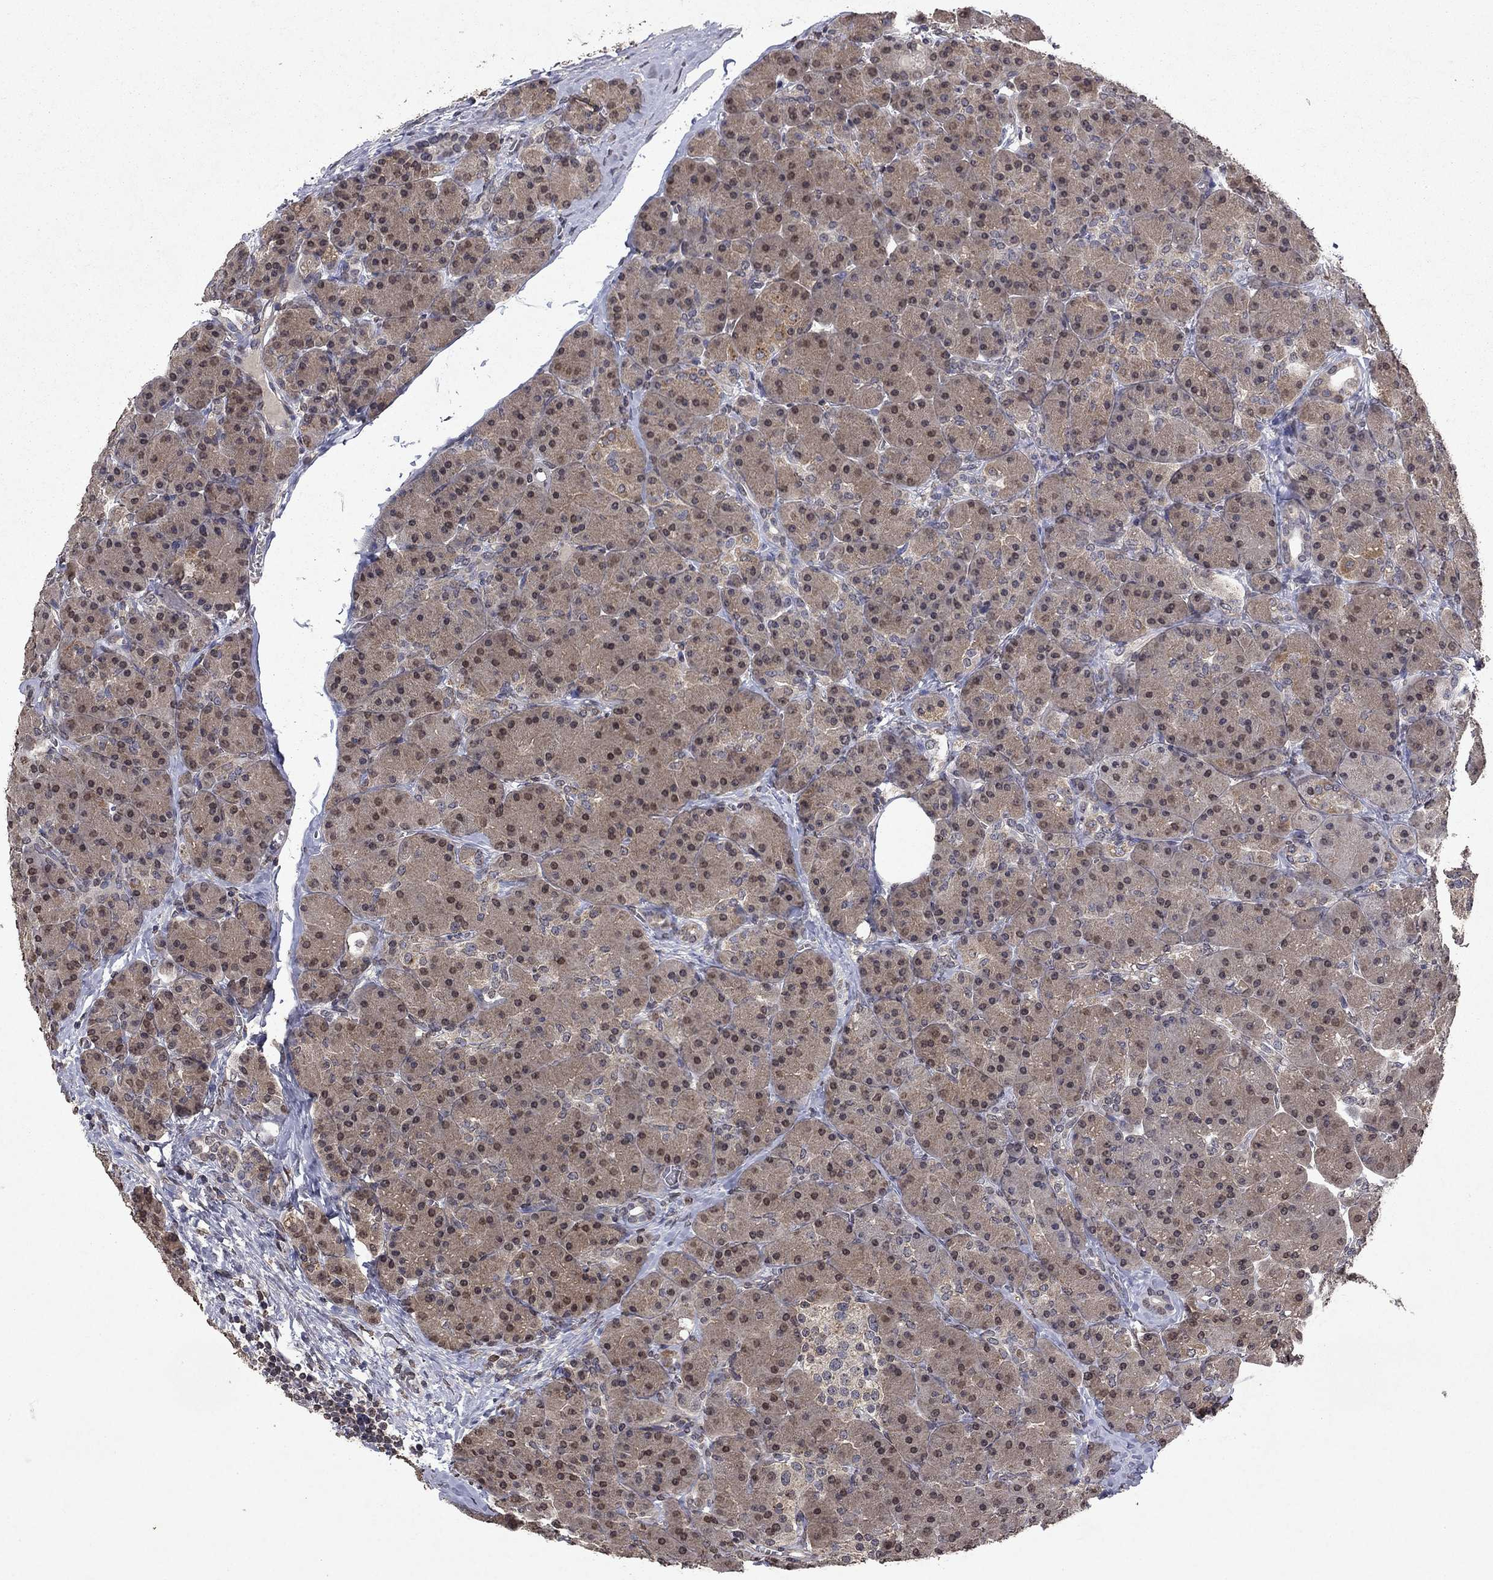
{"staining": {"intensity": "moderate", "quantity": "25%-75%", "location": "cytoplasmic/membranous,nuclear"}, "tissue": "pancreas", "cell_type": "Exocrine glandular cells", "image_type": "normal", "snomed": [{"axis": "morphology", "description": "Normal tissue, NOS"}, {"axis": "topography", "description": "Pancreas"}], "caption": "A micrograph of human pancreas stained for a protein shows moderate cytoplasmic/membranous,nuclear brown staining in exocrine glandular cells. The staining was performed using DAB (3,3'-diaminobenzidine), with brown indicating positive protein expression. Nuclei are stained blue with hematoxylin.", "gene": "TTC38", "patient": {"sex": "male", "age": 57}}